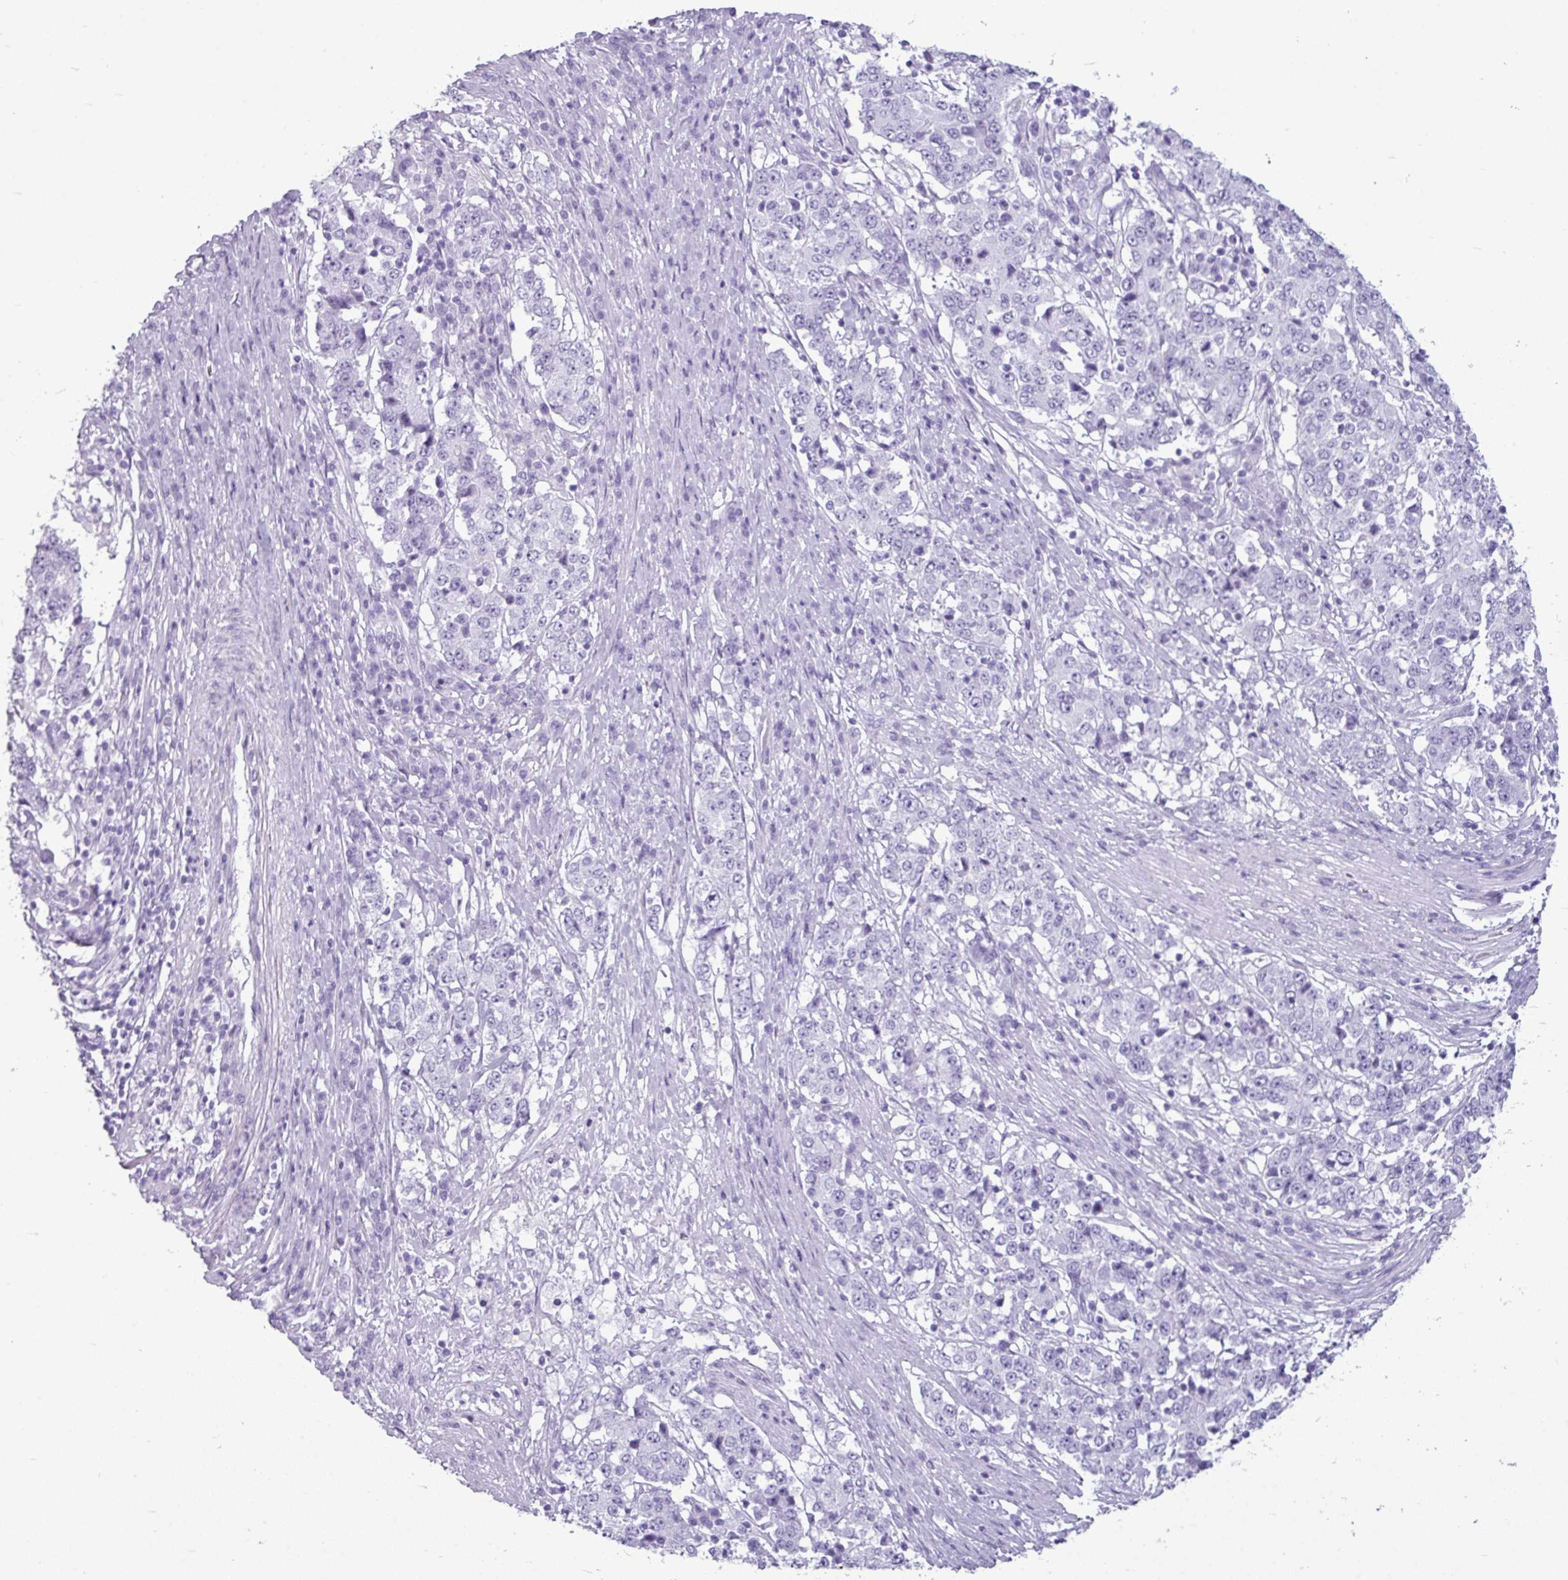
{"staining": {"intensity": "negative", "quantity": "none", "location": "none"}, "tissue": "stomach cancer", "cell_type": "Tumor cells", "image_type": "cancer", "snomed": [{"axis": "morphology", "description": "Adenocarcinoma, NOS"}, {"axis": "topography", "description": "Stomach"}], "caption": "DAB immunohistochemical staining of human stomach cancer (adenocarcinoma) demonstrates no significant expression in tumor cells. Nuclei are stained in blue.", "gene": "AMY1B", "patient": {"sex": "male", "age": 59}}